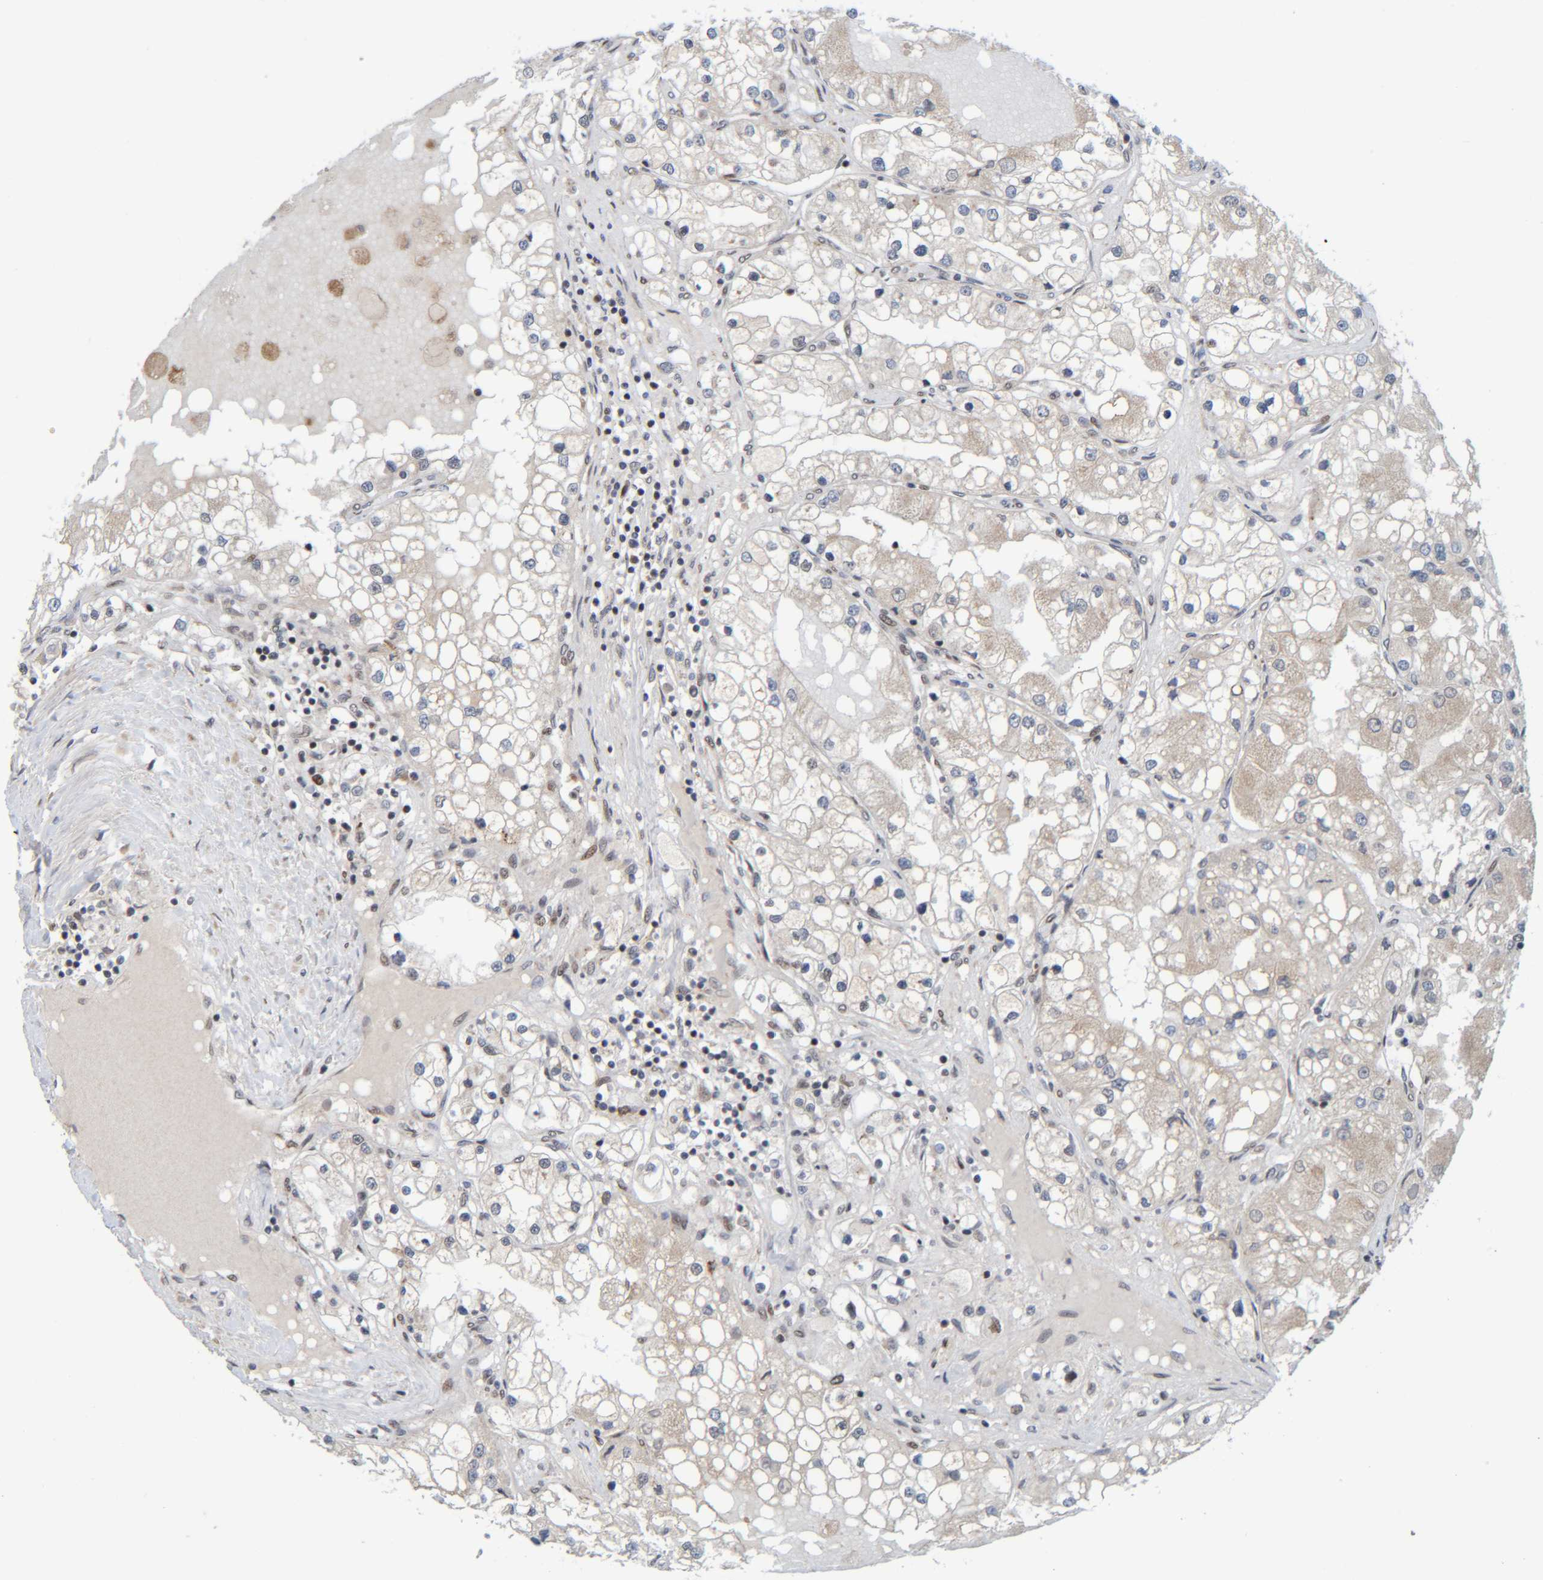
{"staining": {"intensity": "negative", "quantity": "none", "location": "none"}, "tissue": "renal cancer", "cell_type": "Tumor cells", "image_type": "cancer", "snomed": [{"axis": "morphology", "description": "Adenocarcinoma, NOS"}, {"axis": "topography", "description": "Kidney"}], "caption": "Tumor cells are negative for protein expression in human adenocarcinoma (renal).", "gene": "CCDC57", "patient": {"sex": "male", "age": 68}}